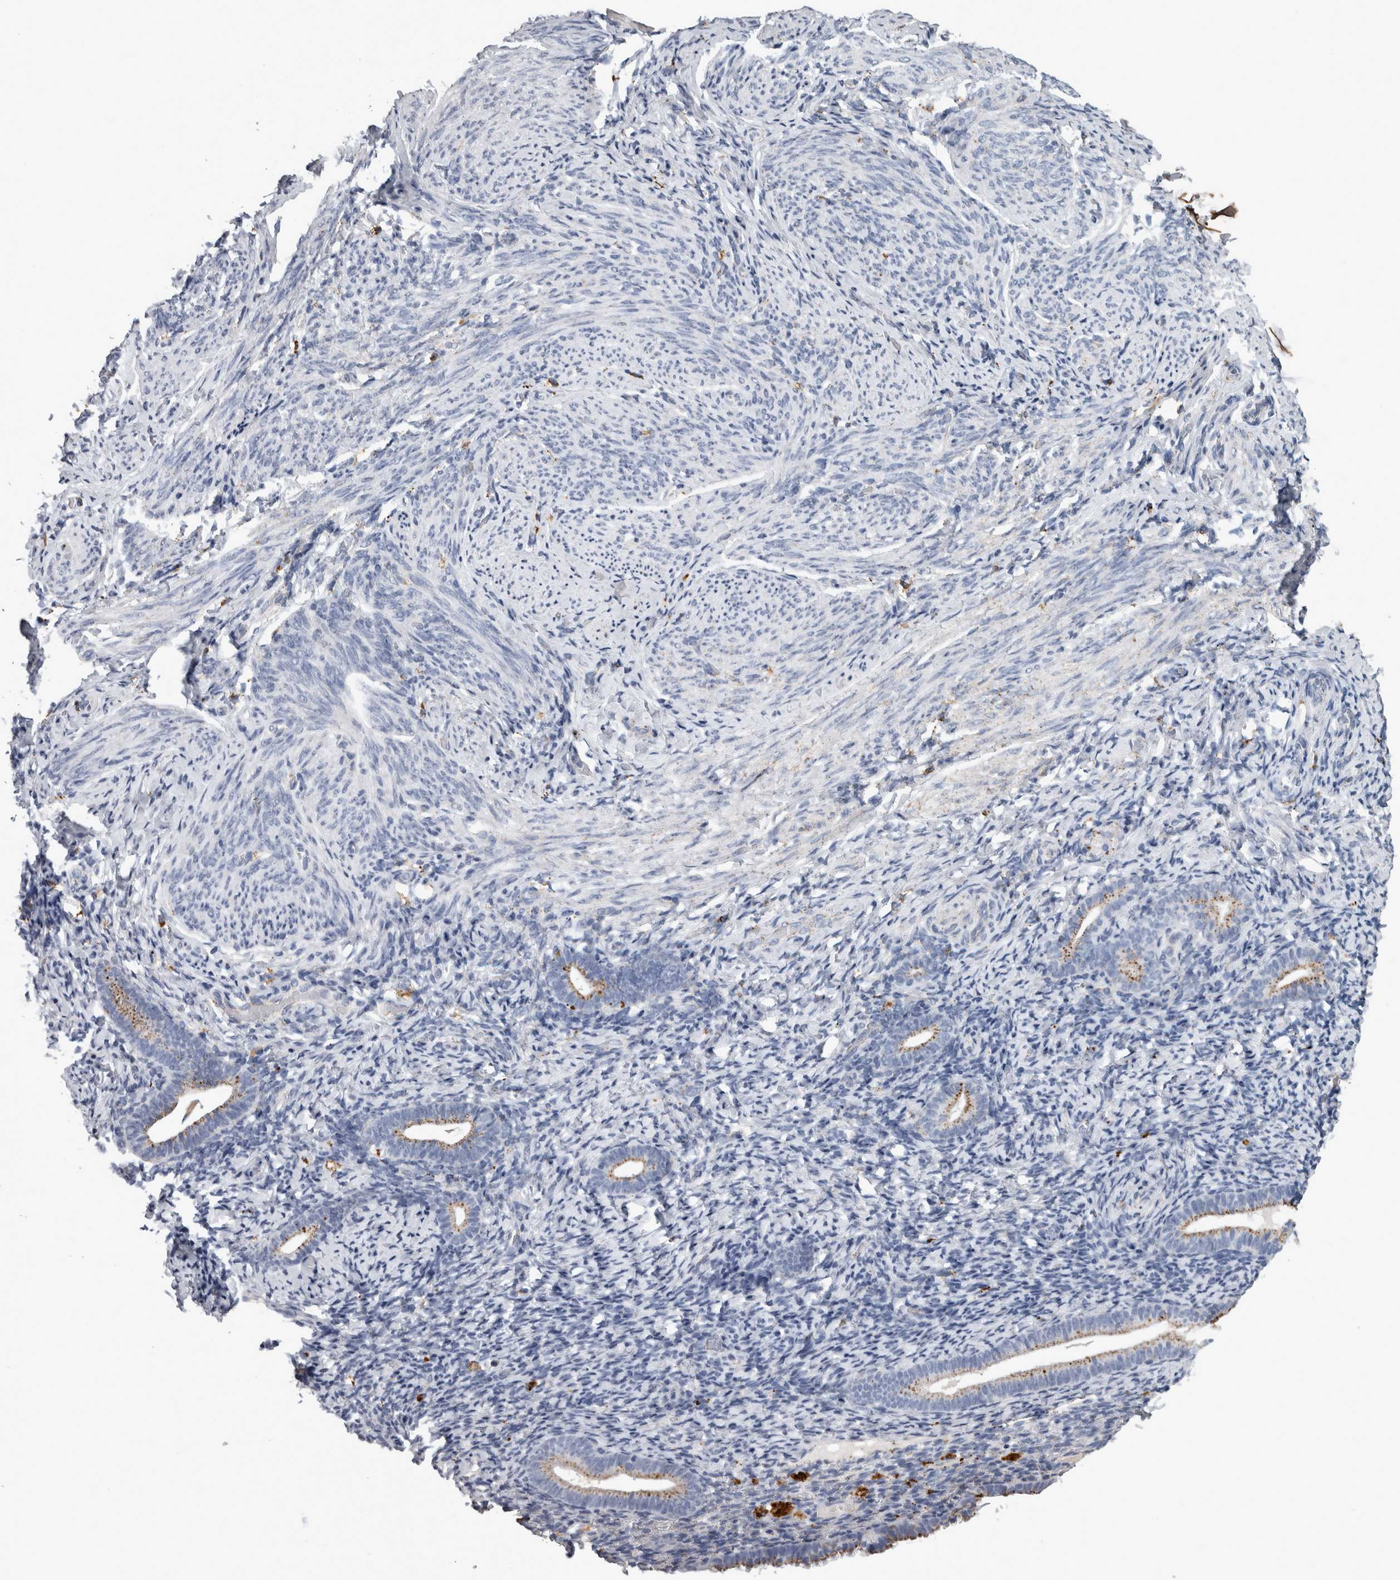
{"staining": {"intensity": "negative", "quantity": "none", "location": "none"}, "tissue": "endometrium", "cell_type": "Cells in endometrial stroma", "image_type": "normal", "snomed": [{"axis": "morphology", "description": "Normal tissue, NOS"}, {"axis": "topography", "description": "Endometrium"}], "caption": "This photomicrograph is of normal endometrium stained with IHC to label a protein in brown with the nuclei are counter-stained blue. There is no expression in cells in endometrial stroma.", "gene": "DPP7", "patient": {"sex": "female", "age": 51}}